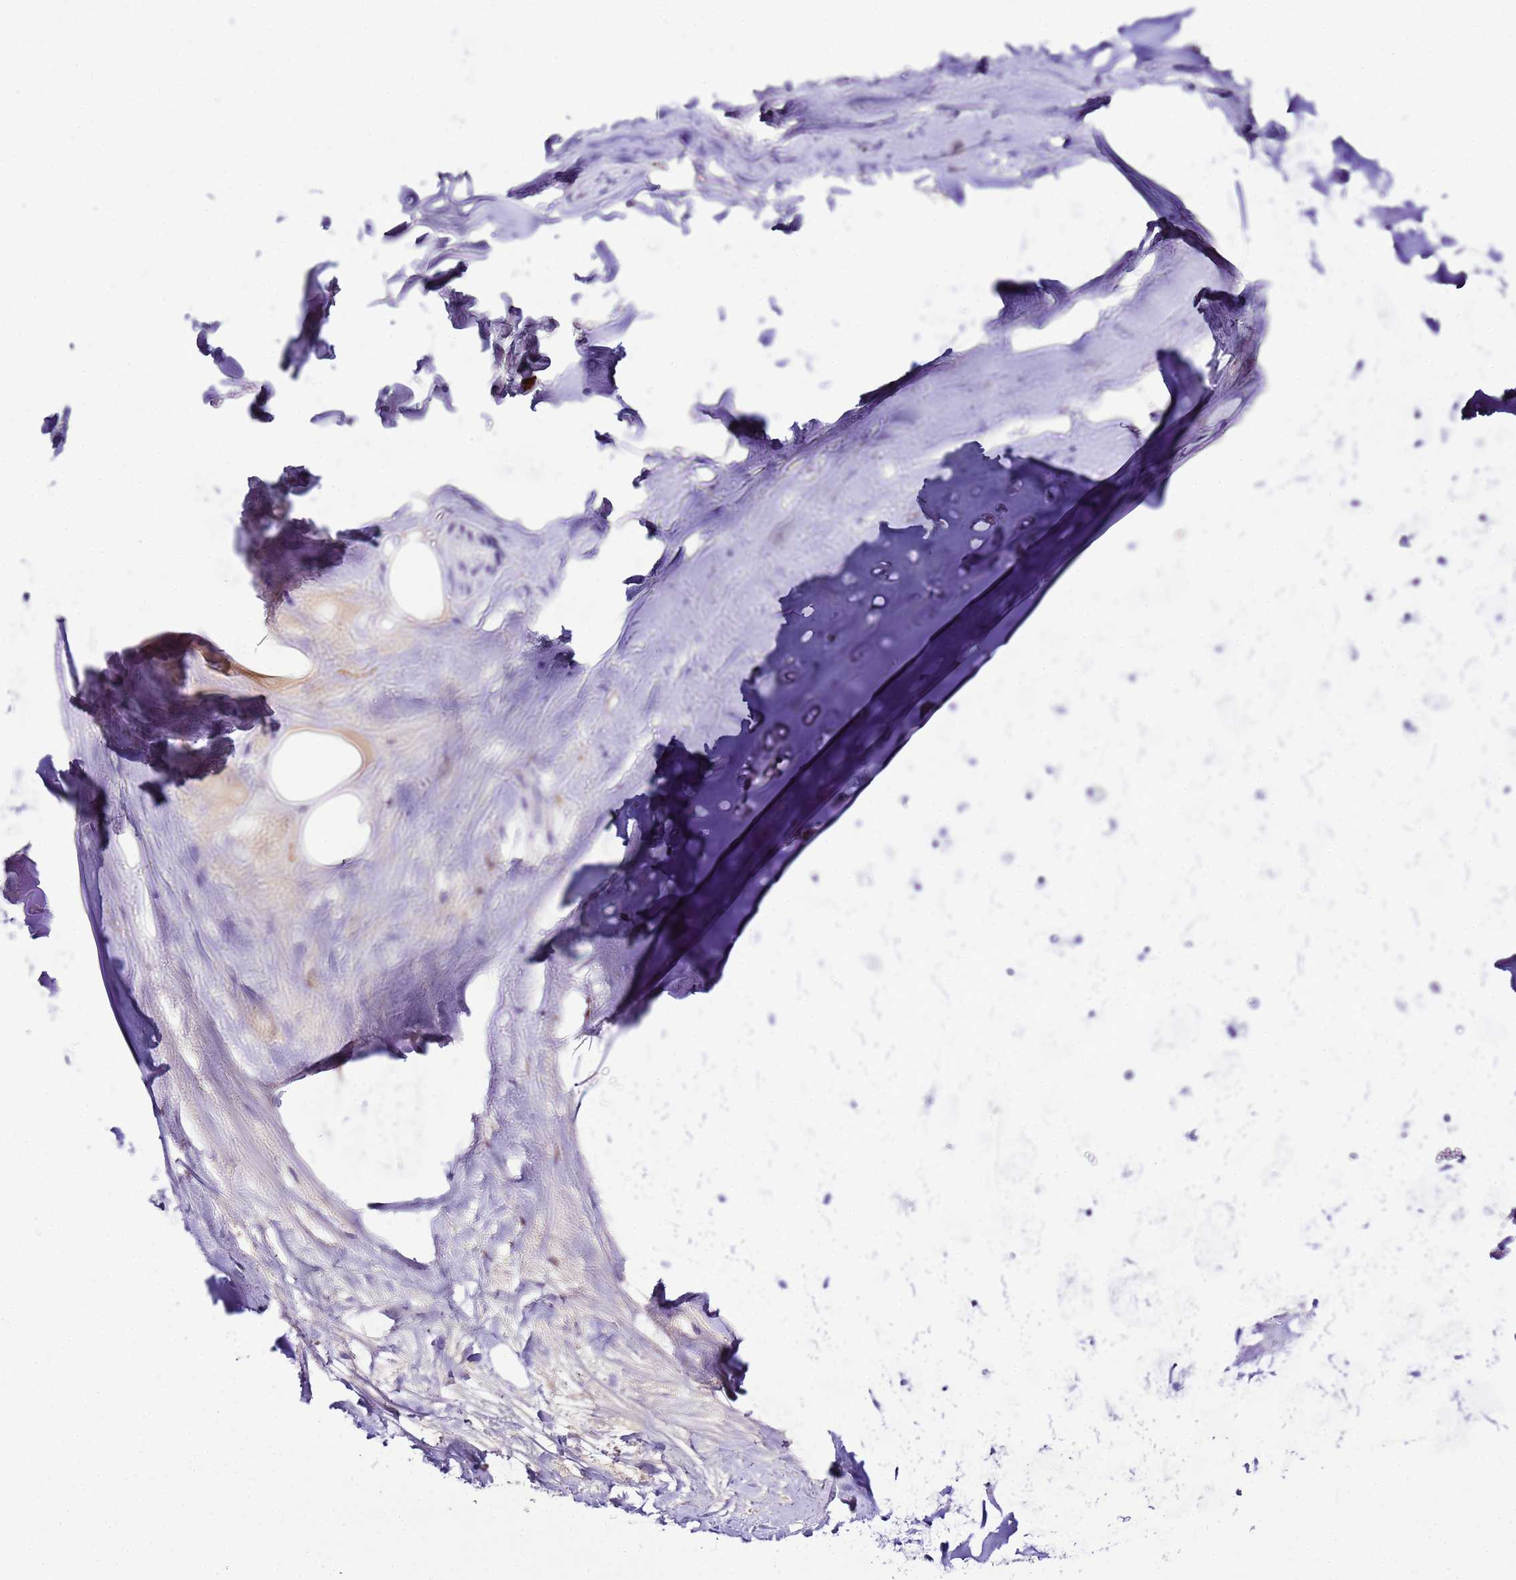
{"staining": {"intensity": "negative", "quantity": "none", "location": "none"}, "tissue": "adipose tissue", "cell_type": "Adipocytes", "image_type": "normal", "snomed": [{"axis": "morphology", "description": "Normal tissue, NOS"}, {"axis": "topography", "description": "Cartilage tissue"}], "caption": "Immunohistochemistry photomicrograph of unremarkable adipose tissue: adipose tissue stained with DAB (3,3'-diaminobenzidine) demonstrates no significant protein expression in adipocytes. Nuclei are stained in blue.", "gene": "CFHR1", "patient": {"sex": "male", "age": 66}}